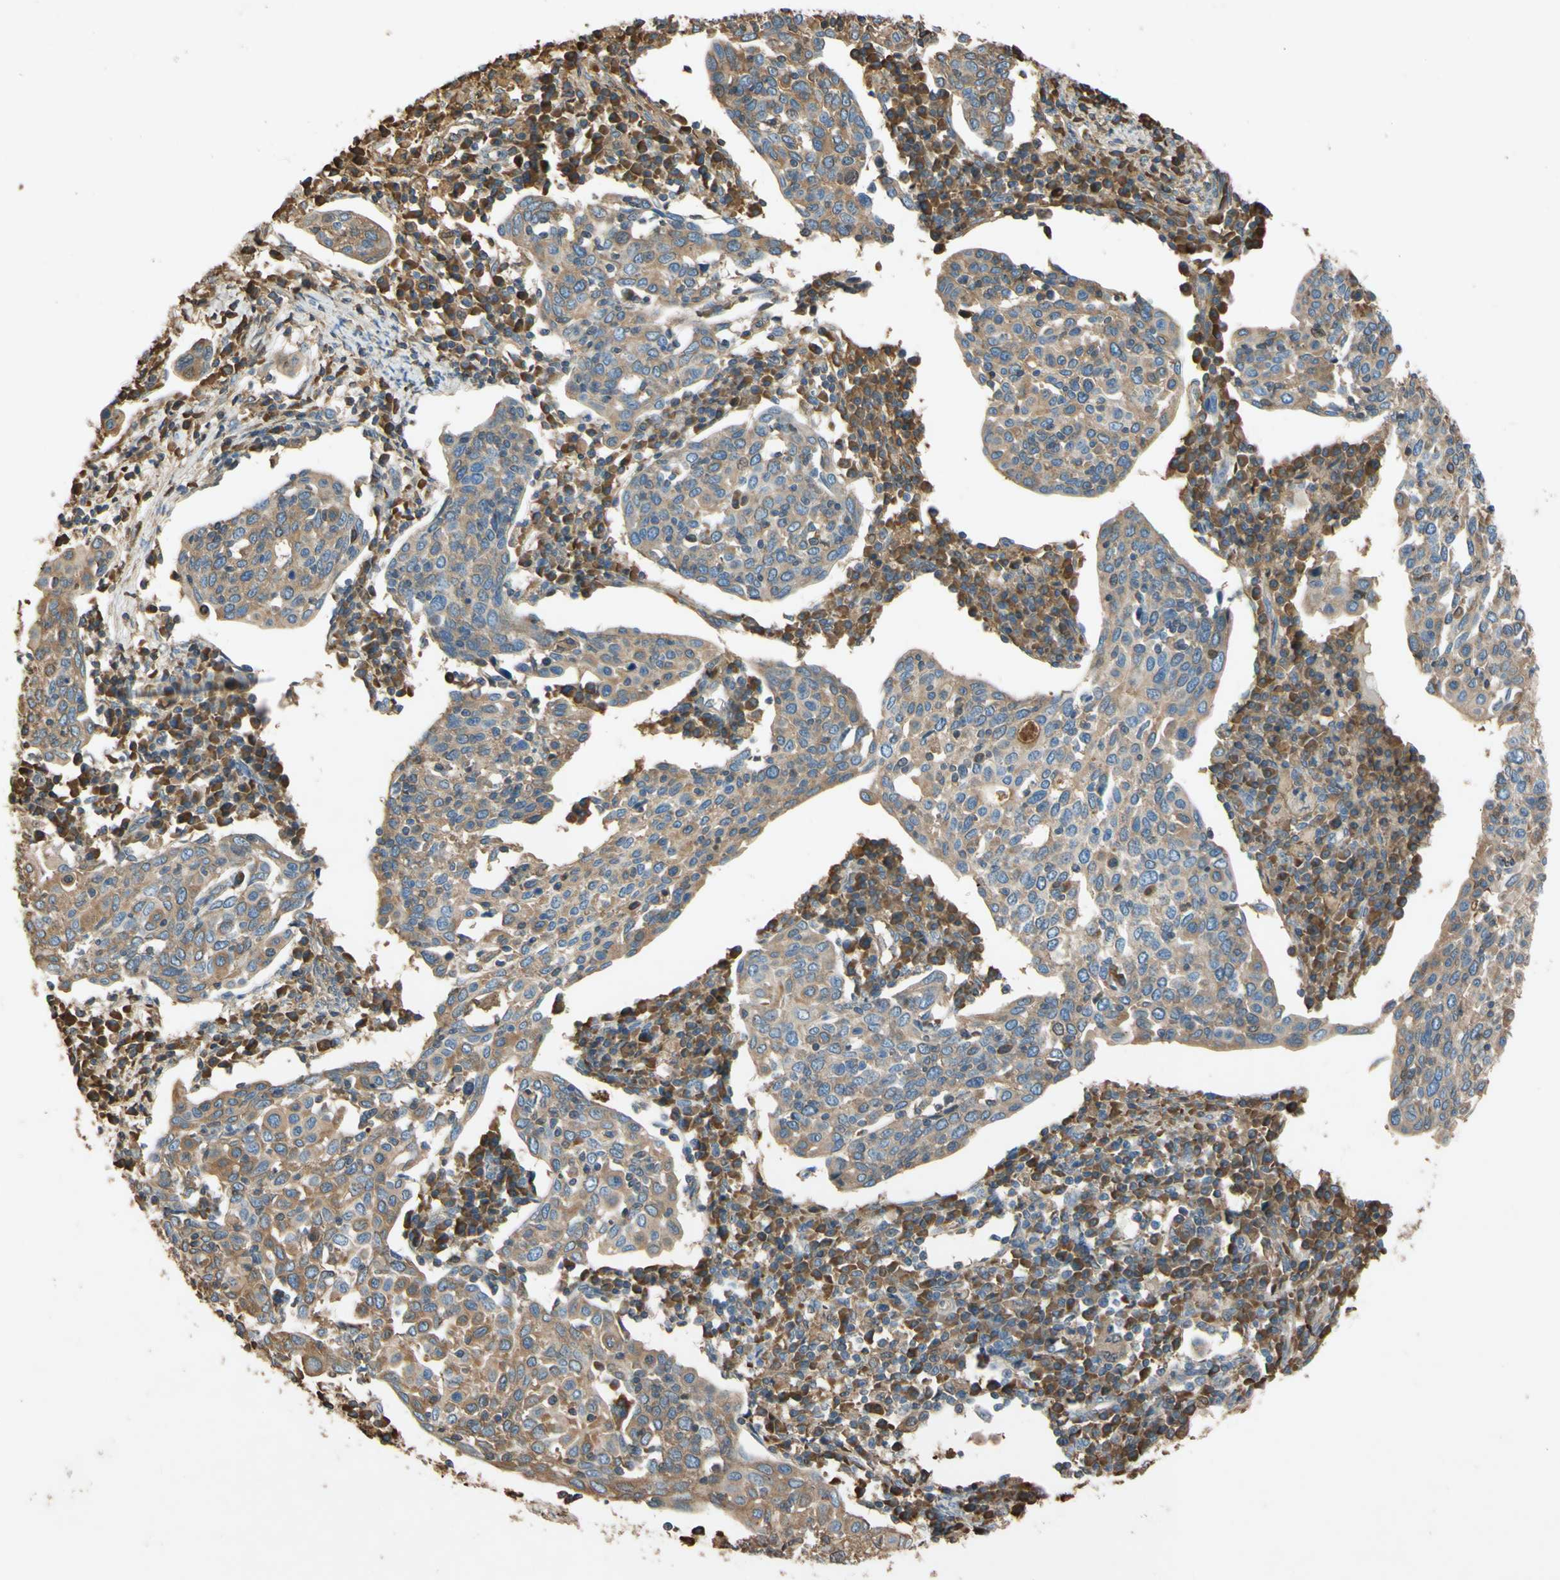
{"staining": {"intensity": "moderate", "quantity": ">75%", "location": "cytoplasmic/membranous"}, "tissue": "cervical cancer", "cell_type": "Tumor cells", "image_type": "cancer", "snomed": [{"axis": "morphology", "description": "Squamous cell carcinoma, NOS"}, {"axis": "topography", "description": "Cervix"}], "caption": "A photomicrograph of human squamous cell carcinoma (cervical) stained for a protein demonstrates moderate cytoplasmic/membranous brown staining in tumor cells.", "gene": "TIMP2", "patient": {"sex": "female", "age": 40}}